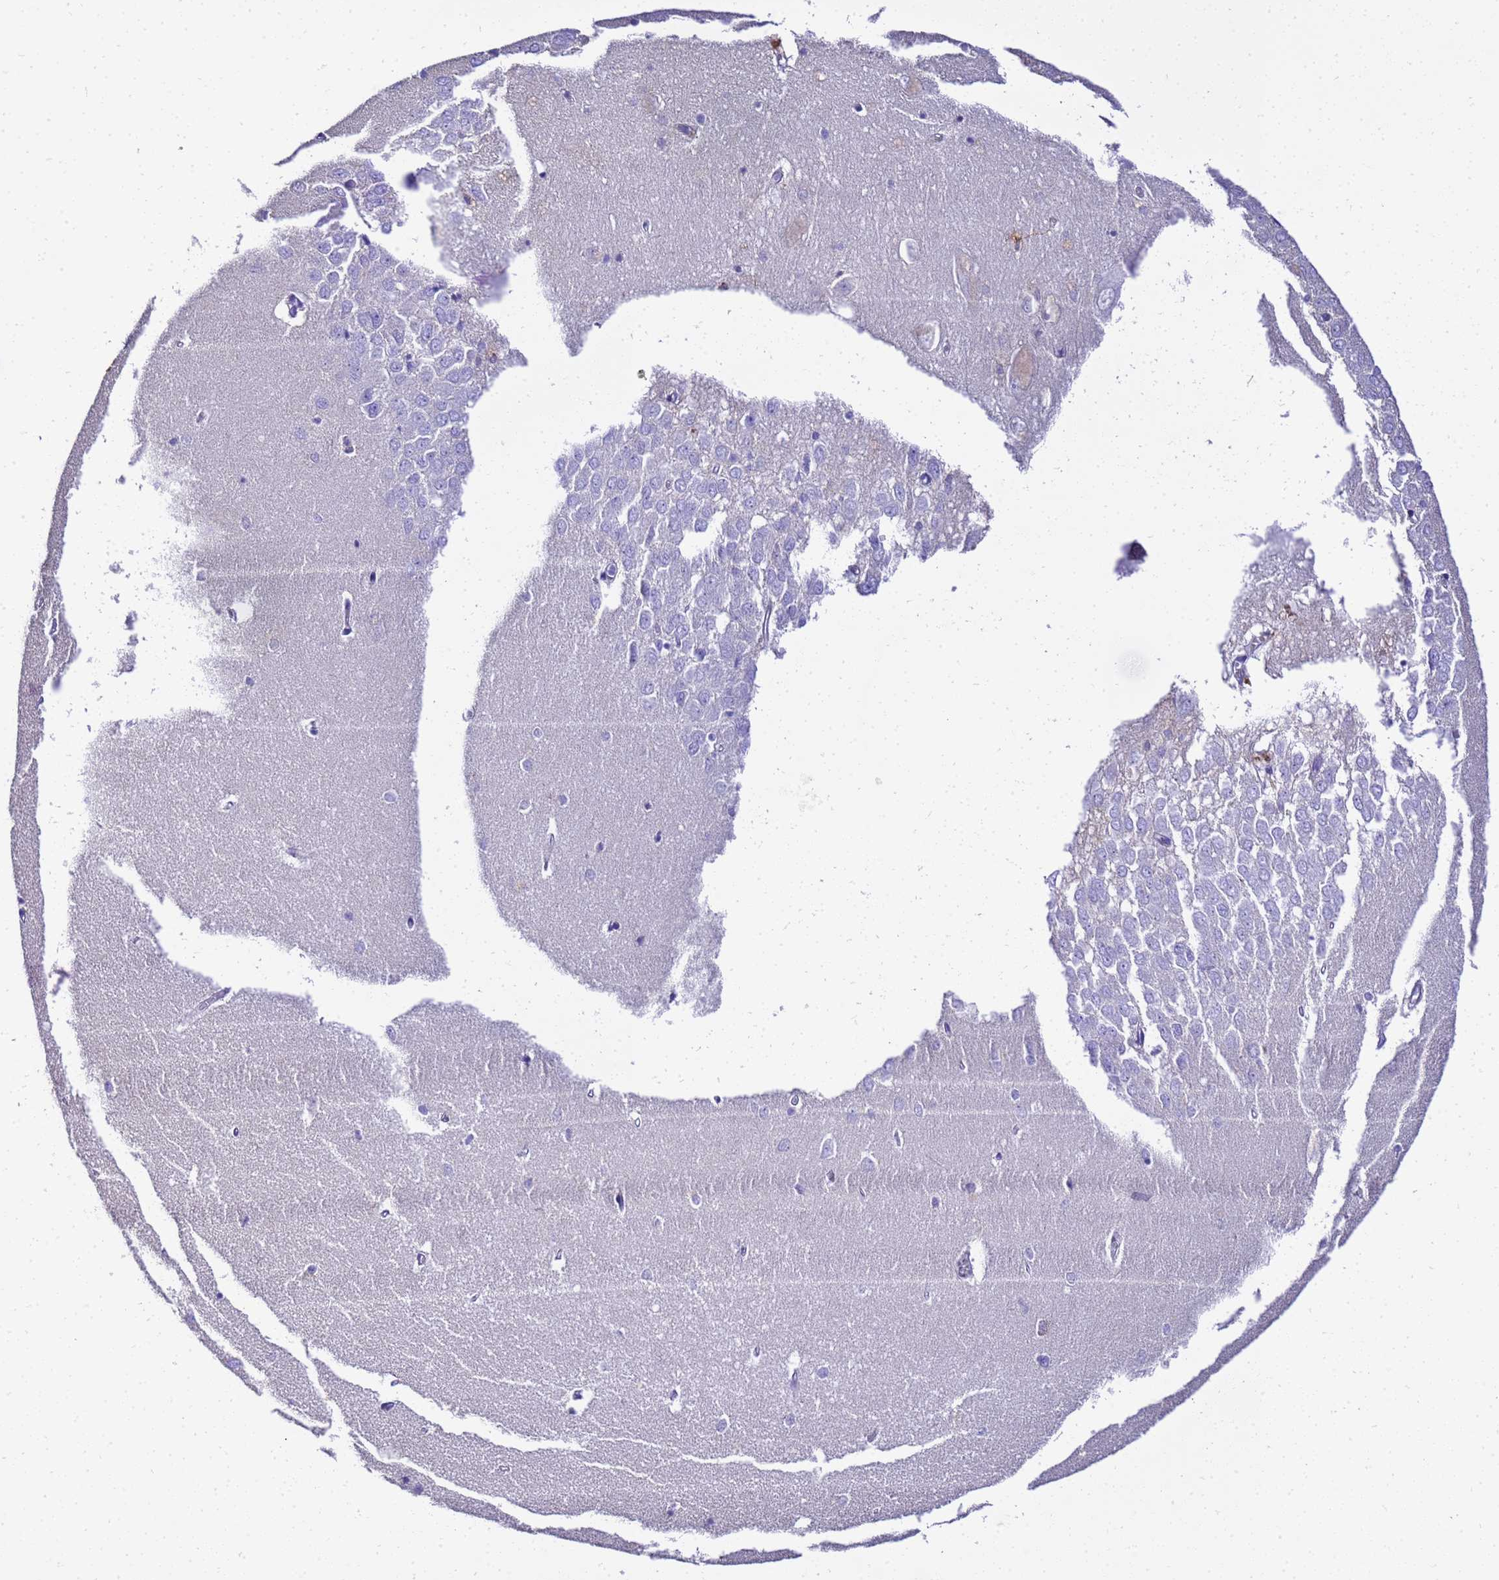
{"staining": {"intensity": "negative", "quantity": "none", "location": "none"}, "tissue": "hippocampus", "cell_type": "Glial cells", "image_type": "normal", "snomed": [{"axis": "morphology", "description": "Normal tissue, NOS"}, {"axis": "topography", "description": "Hippocampus"}], "caption": "An immunohistochemistry histopathology image of unremarkable hippocampus is shown. There is no staining in glial cells of hippocampus. (DAB (3,3'-diaminobenzidine) IHC, high magnification).", "gene": "HSPB6", "patient": {"sex": "female", "age": 64}}